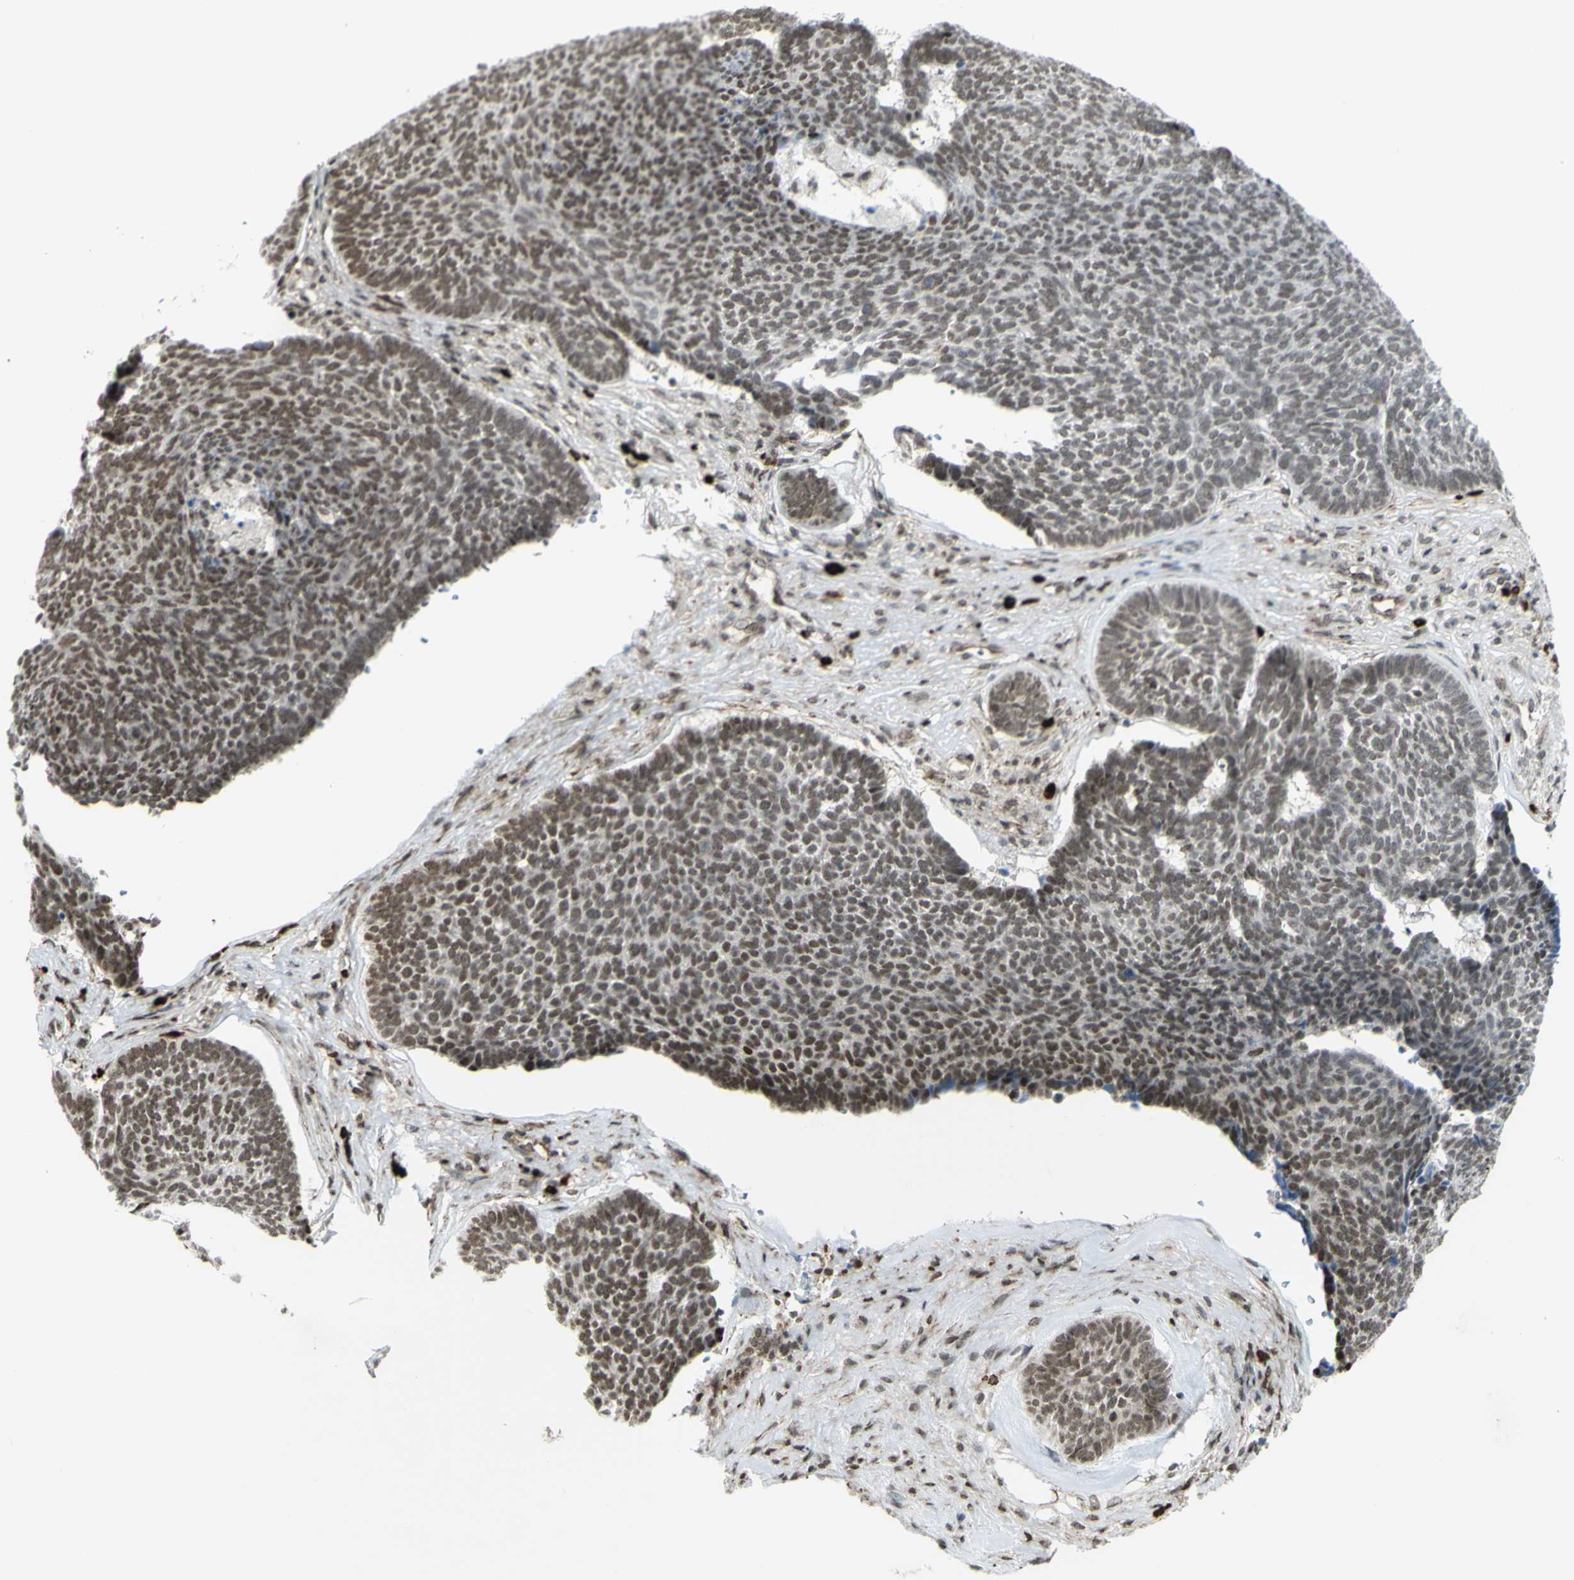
{"staining": {"intensity": "moderate", "quantity": ">75%", "location": "nuclear"}, "tissue": "skin cancer", "cell_type": "Tumor cells", "image_type": "cancer", "snomed": [{"axis": "morphology", "description": "Basal cell carcinoma"}, {"axis": "topography", "description": "Skin"}], "caption": "A photomicrograph showing moderate nuclear staining in approximately >75% of tumor cells in basal cell carcinoma (skin), as visualized by brown immunohistochemical staining.", "gene": "ZMYM6", "patient": {"sex": "male", "age": 84}}